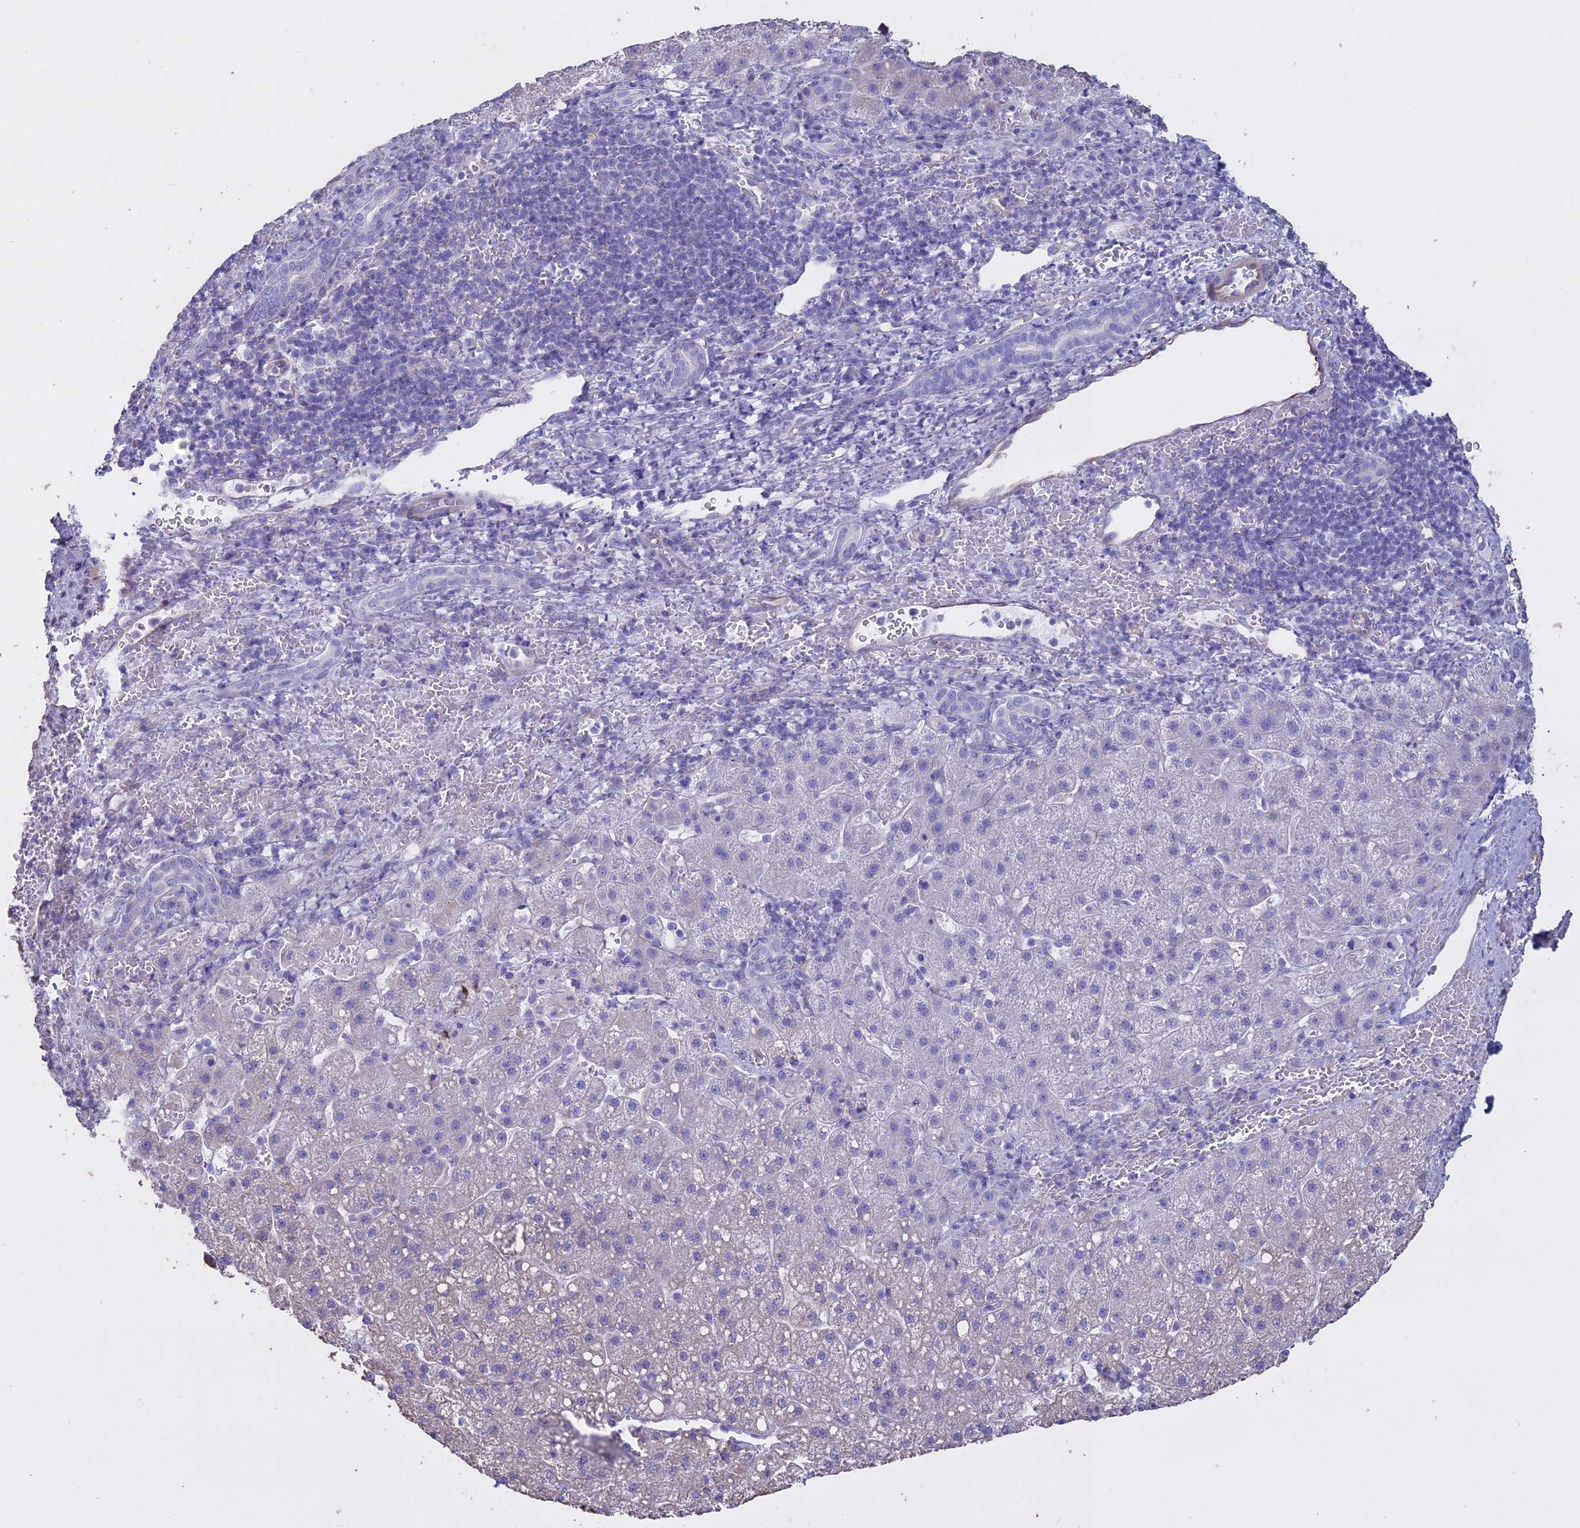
{"staining": {"intensity": "negative", "quantity": "none", "location": "none"}, "tissue": "liver cancer", "cell_type": "Tumor cells", "image_type": "cancer", "snomed": [{"axis": "morphology", "description": "Carcinoma, Hepatocellular, NOS"}, {"axis": "topography", "description": "Liver"}], "caption": "A photomicrograph of human liver cancer (hepatocellular carcinoma) is negative for staining in tumor cells. (DAB IHC with hematoxylin counter stain).", "gene": "CCDC148", "patient": {"sex": "male", "age": 57}}